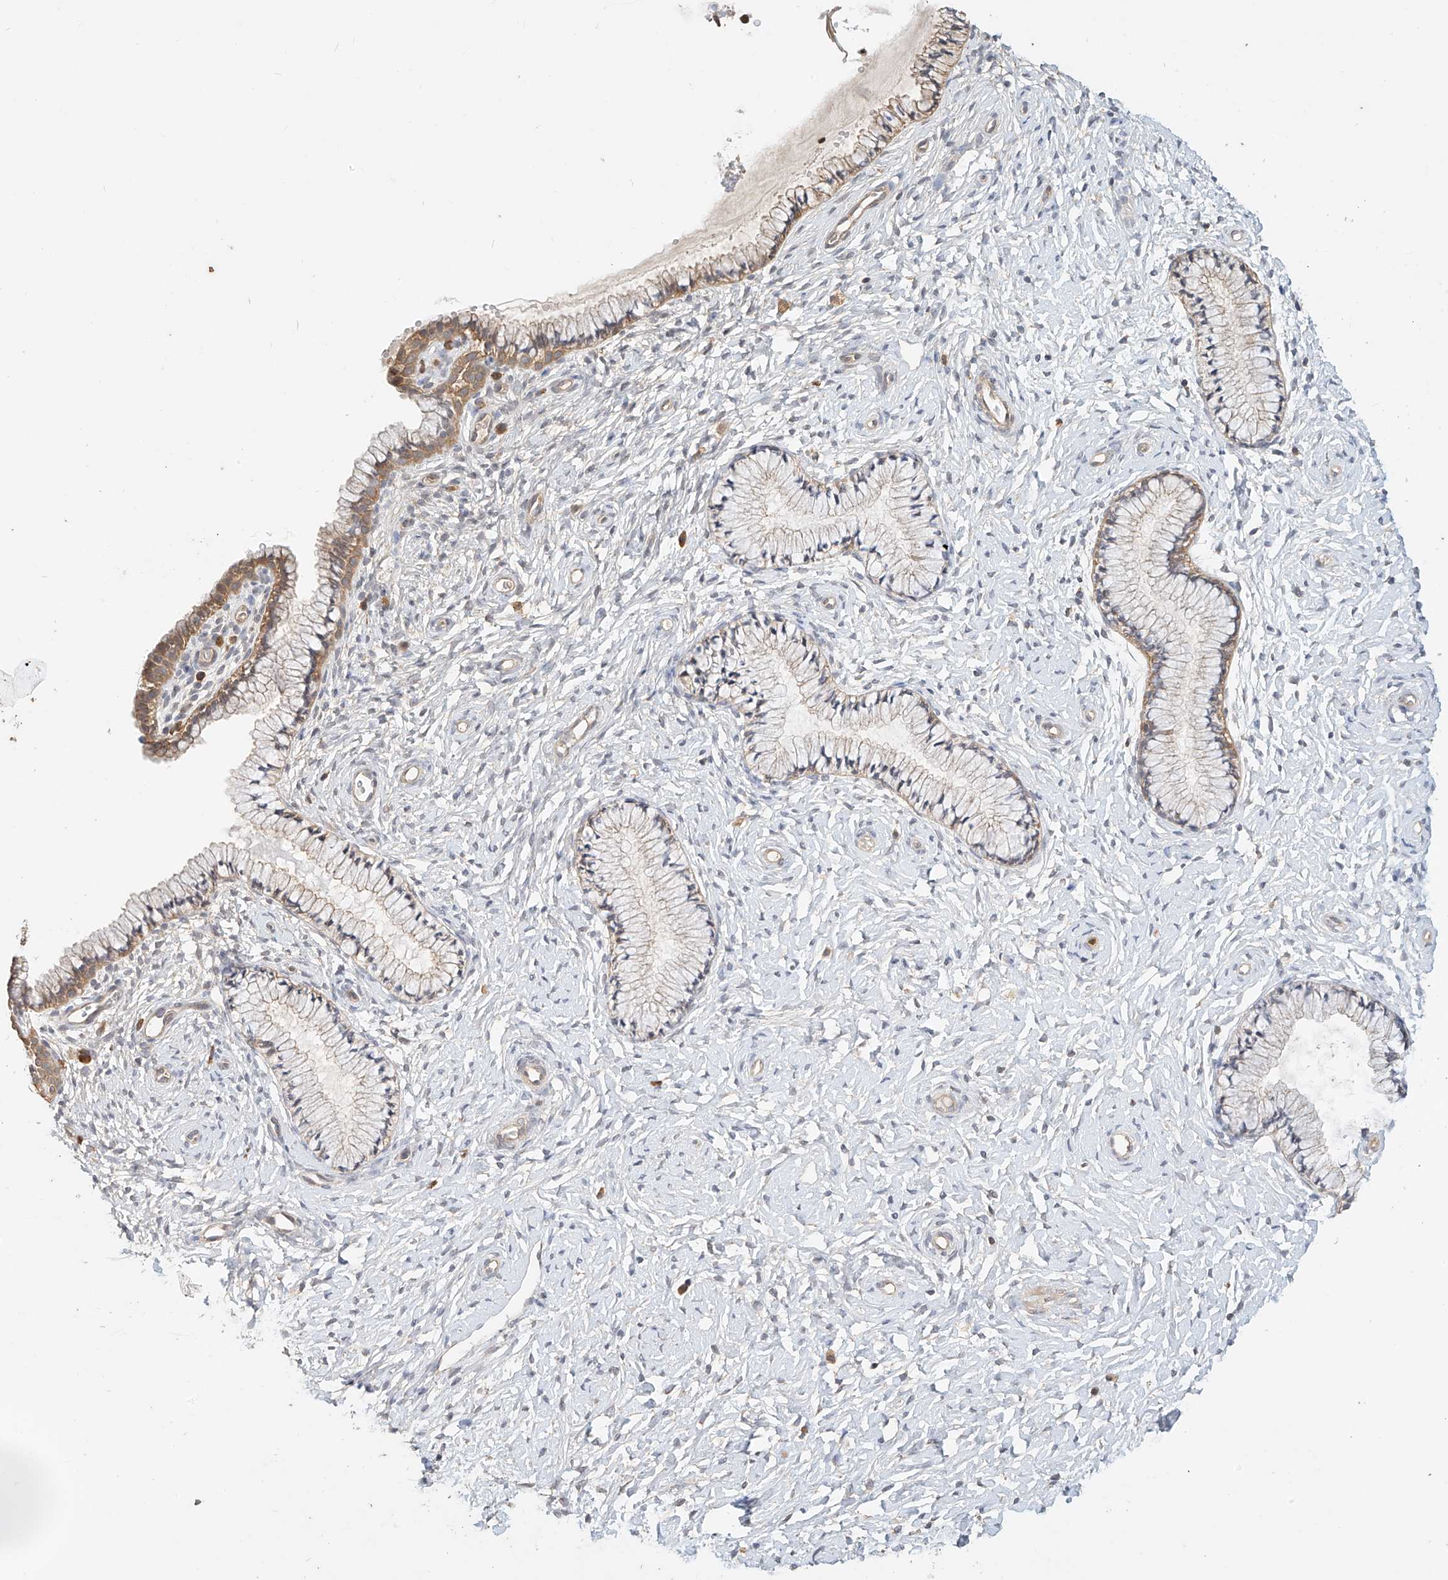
{"staining": {"intensity": "moderate", "quantity": "25%-75%", "location": "cytoplasmic/membranous"}, "tissue": "cervix", "cell_type": "Glandular cells", "image_type": "normal", "snomed": [{"axis": "morphology", "description": "Normal tissue, NOS"}, {"axis": "topography", "description": "Cervix"}], "caption": "About 25%-75% of glandular cells in normal human cervix exhibit moderate cytoplasmic/membranous protein positivity as visualized by brown immunohistochemical staining.", "gene": "OFD1", "patient": {"sex": "female", "age": 33}}